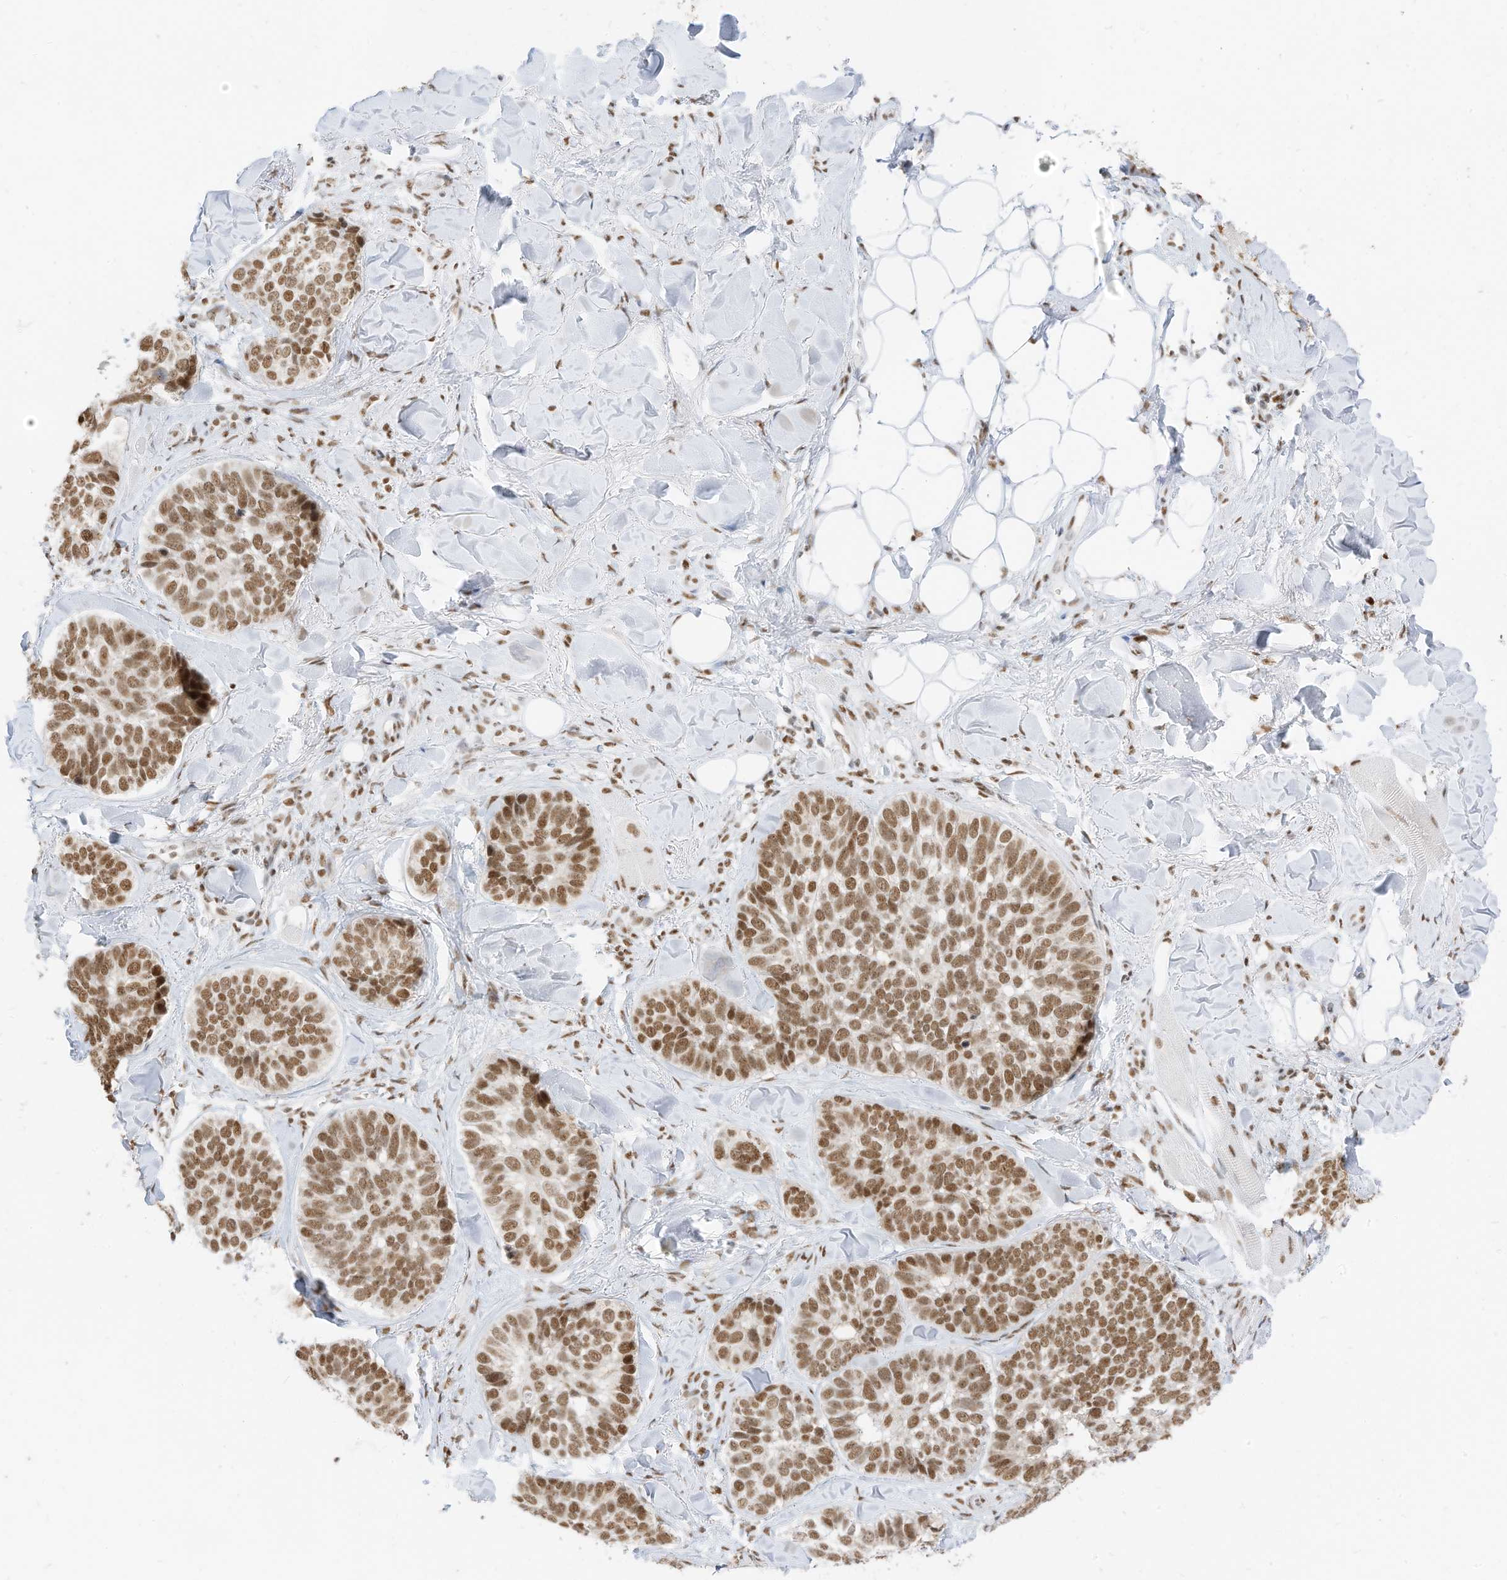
{"staining": {"intensity": "moderate", "quantity": ">75%", "location": "nuclear"}, "tissue": "skin cancer", "cell_type": "Tumor cells", "image_type": "cancer", "snomed": [{"axis": "morphology", "description": "Basal cell carcinoma"}, {"axis": "topography", "description": "Skin"}], "caption": "IHC (DAB) staining of basal cell carcinoma (skin) shows moderate nuclear protein staining in approximately >75% of tumor cells.", "gene": "SMARCA2", "patient": {"sex": "male", "age": 62}}